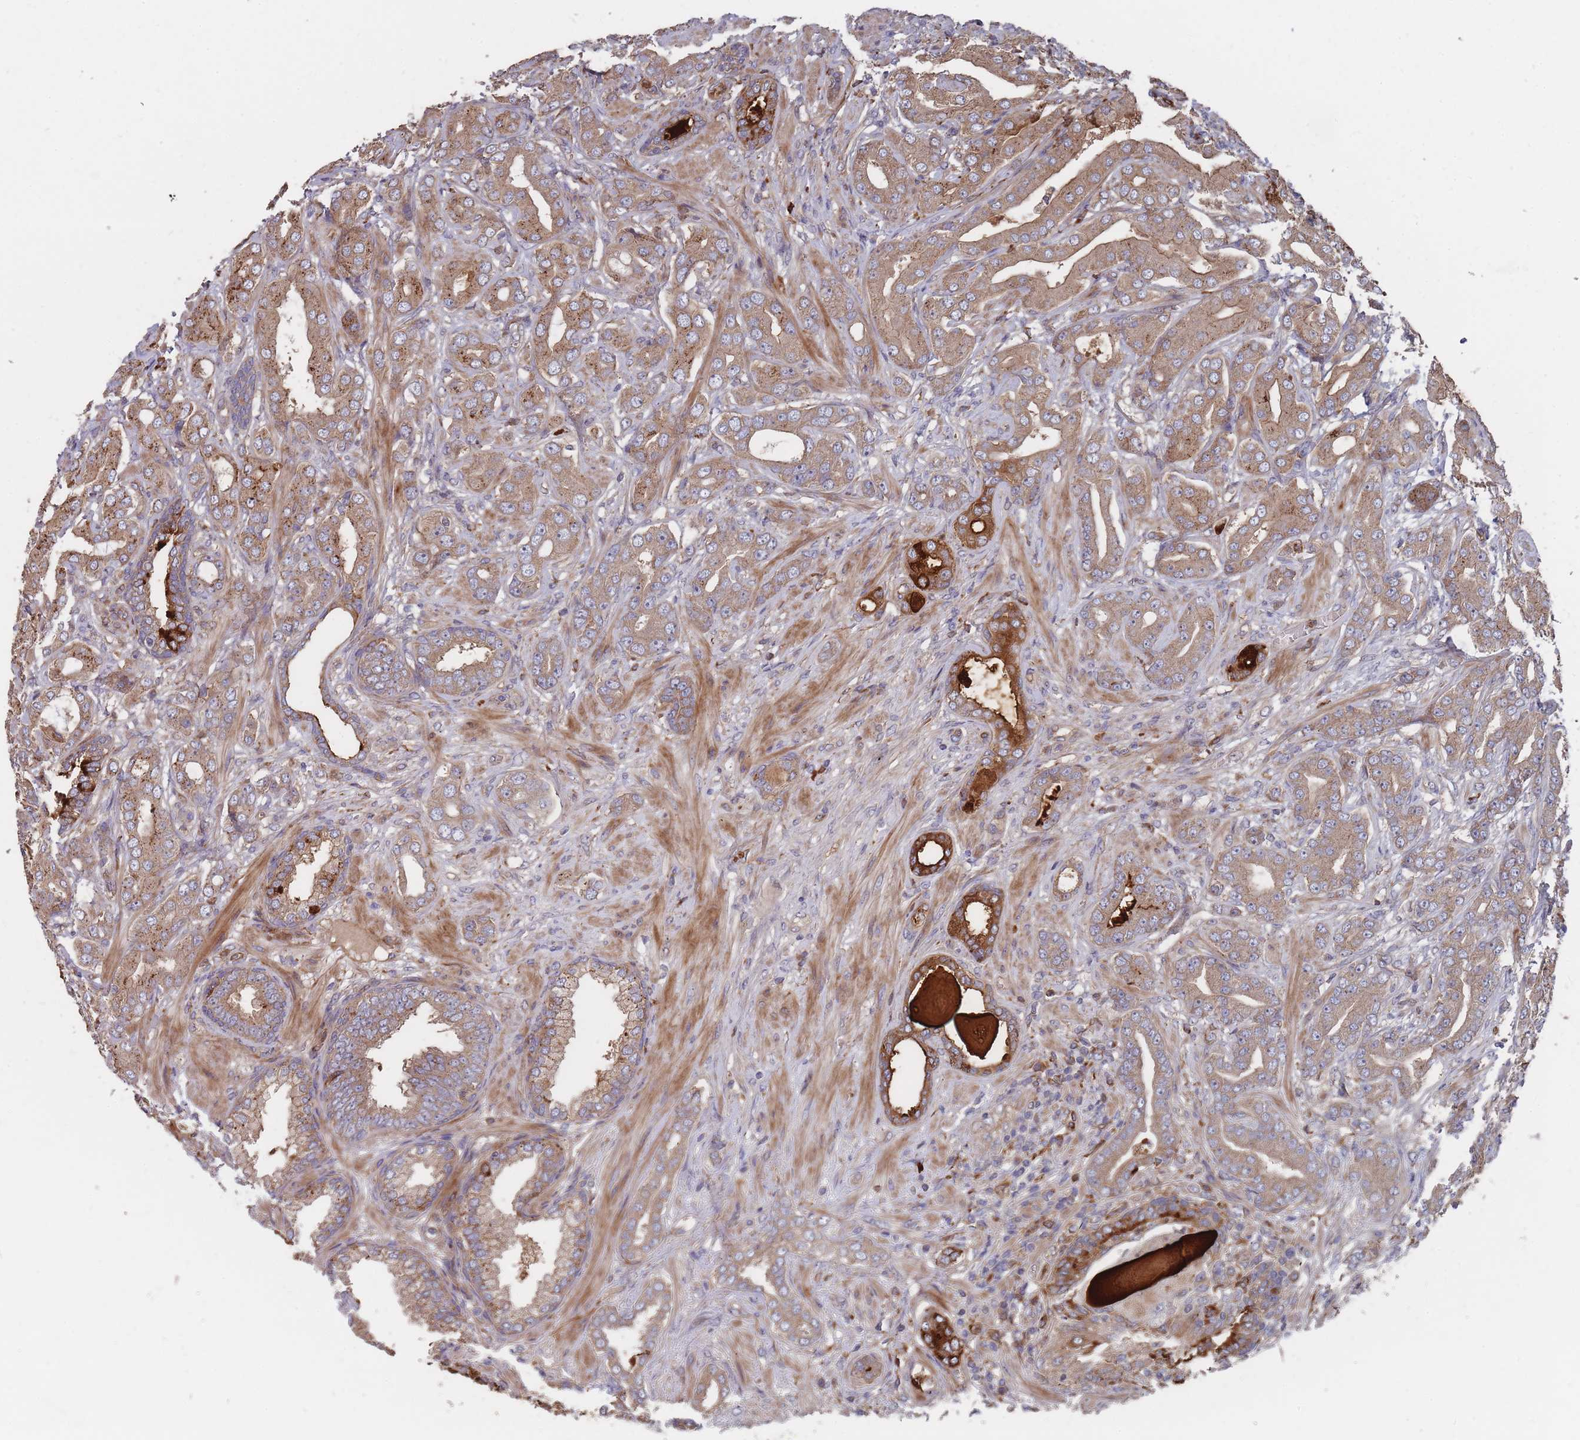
{"staining": {"intensity": "moderate", "quantity": ">75%", "location": "cytoplasmic/membranous"}, "tissue": "prostate cancer", "cell_type": "Tumor cells", "image_type": "cancer", "snomed": [{"axis": "morphology", "description": "Adenocarcinoma, Low grade"}, {"axis": "topography", "description": "Prostate"}], "caption": "Moderate cytoplasmic/membranous protein positivity is identified in approximately >75% of tumor cells in prostate low-grade adenocarcinoma.", "gene": "THSD7B", "patient": {"sex": "male", "age": 57}}